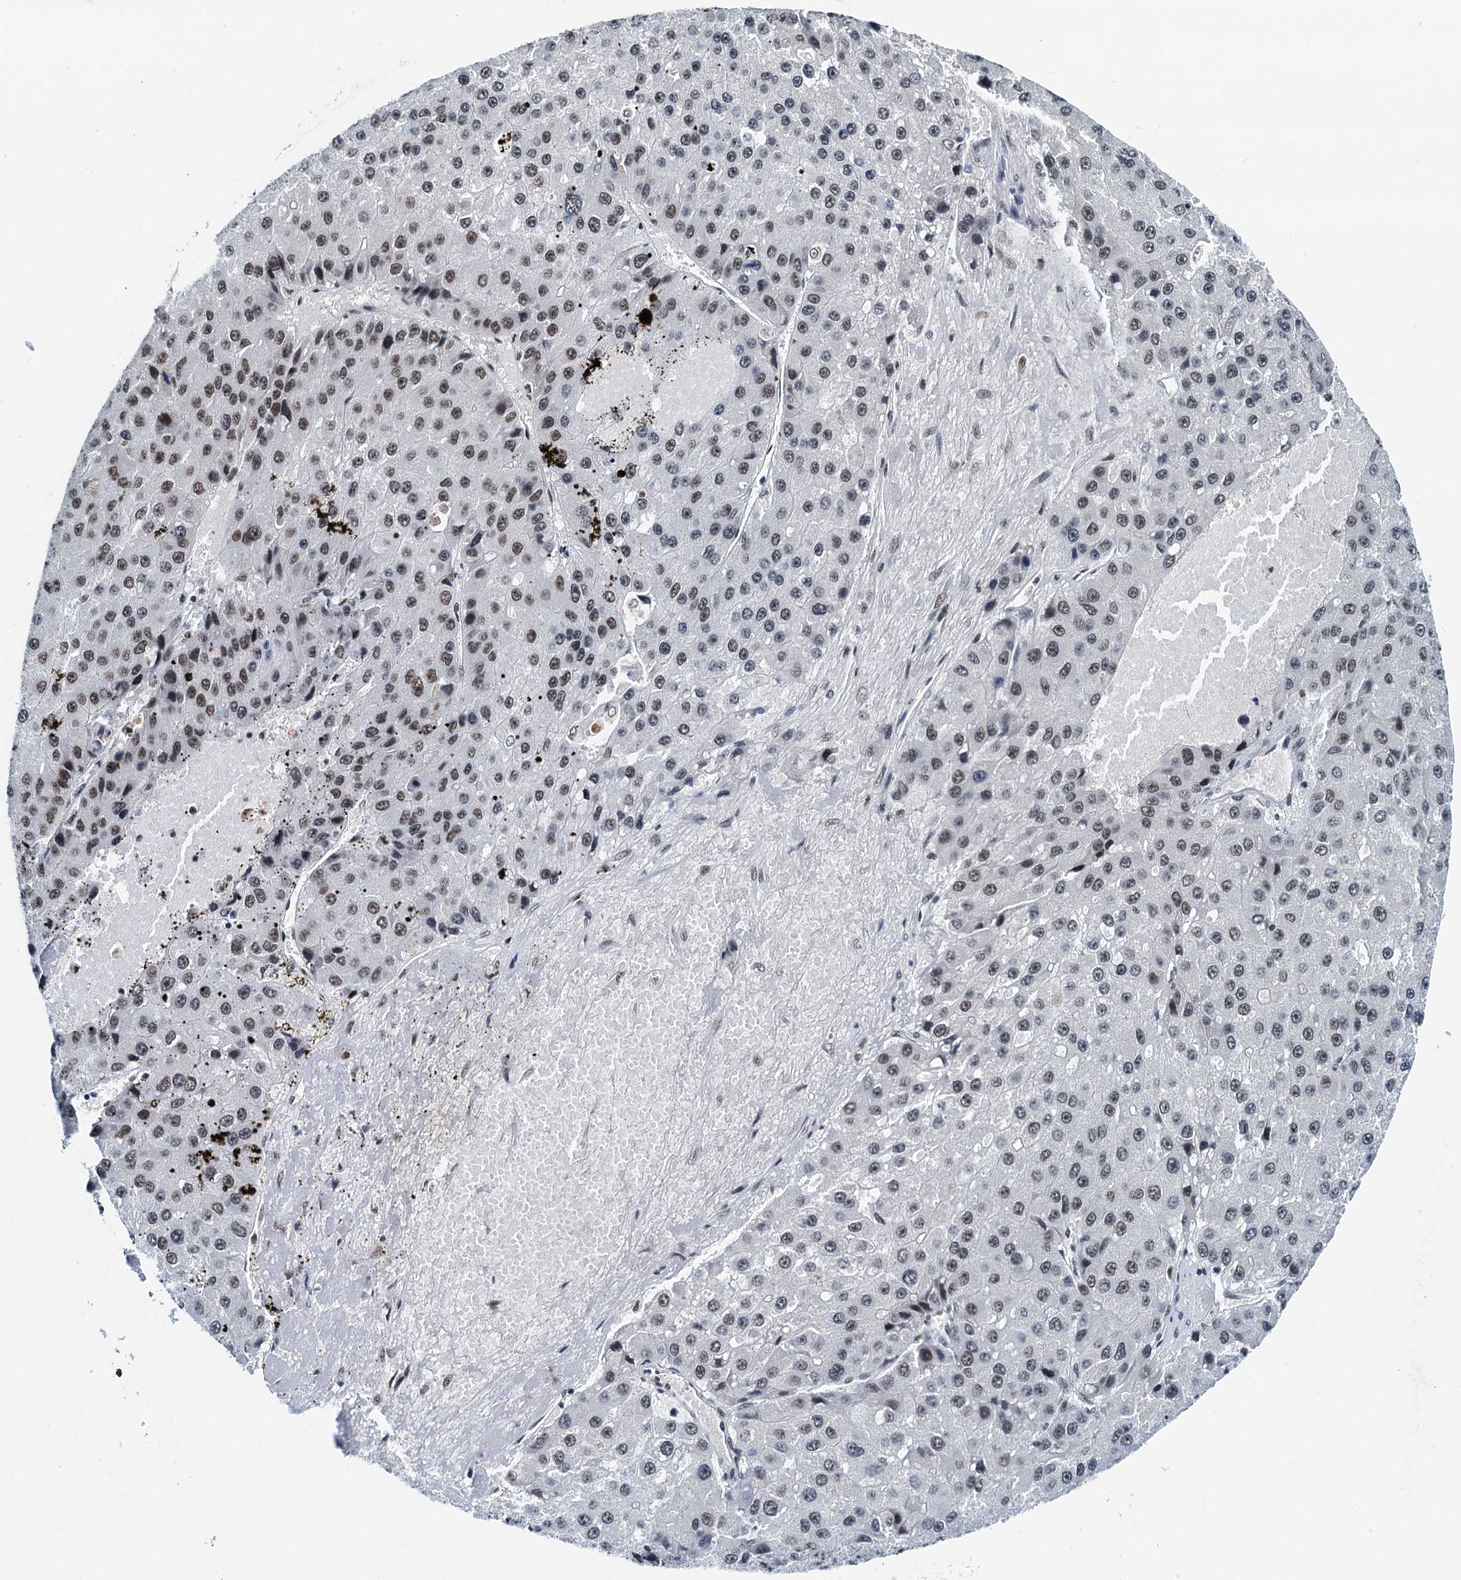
{"staining": {"intensity": "moderate", "quantity": ">75%", "location": "nuclear"}, "tissue": "liver cancer", "cell_type": "Tumor cells", "image_type": "cancer", "snomed": [{"axis": "morphology", "description": "Carcinoma, Hepatocellular, NOS"}, {"axis": "topography", "description": "Liver"}], "caption": "Immunohistochemical staining of liver cancer (hepatocellular carcinoma) exhibits medium levels of moderate nuclear expression in approximately >75% of tumor cells.", "gene": "SNRPD1", "patient": {"sex": "female", "age": 73}}